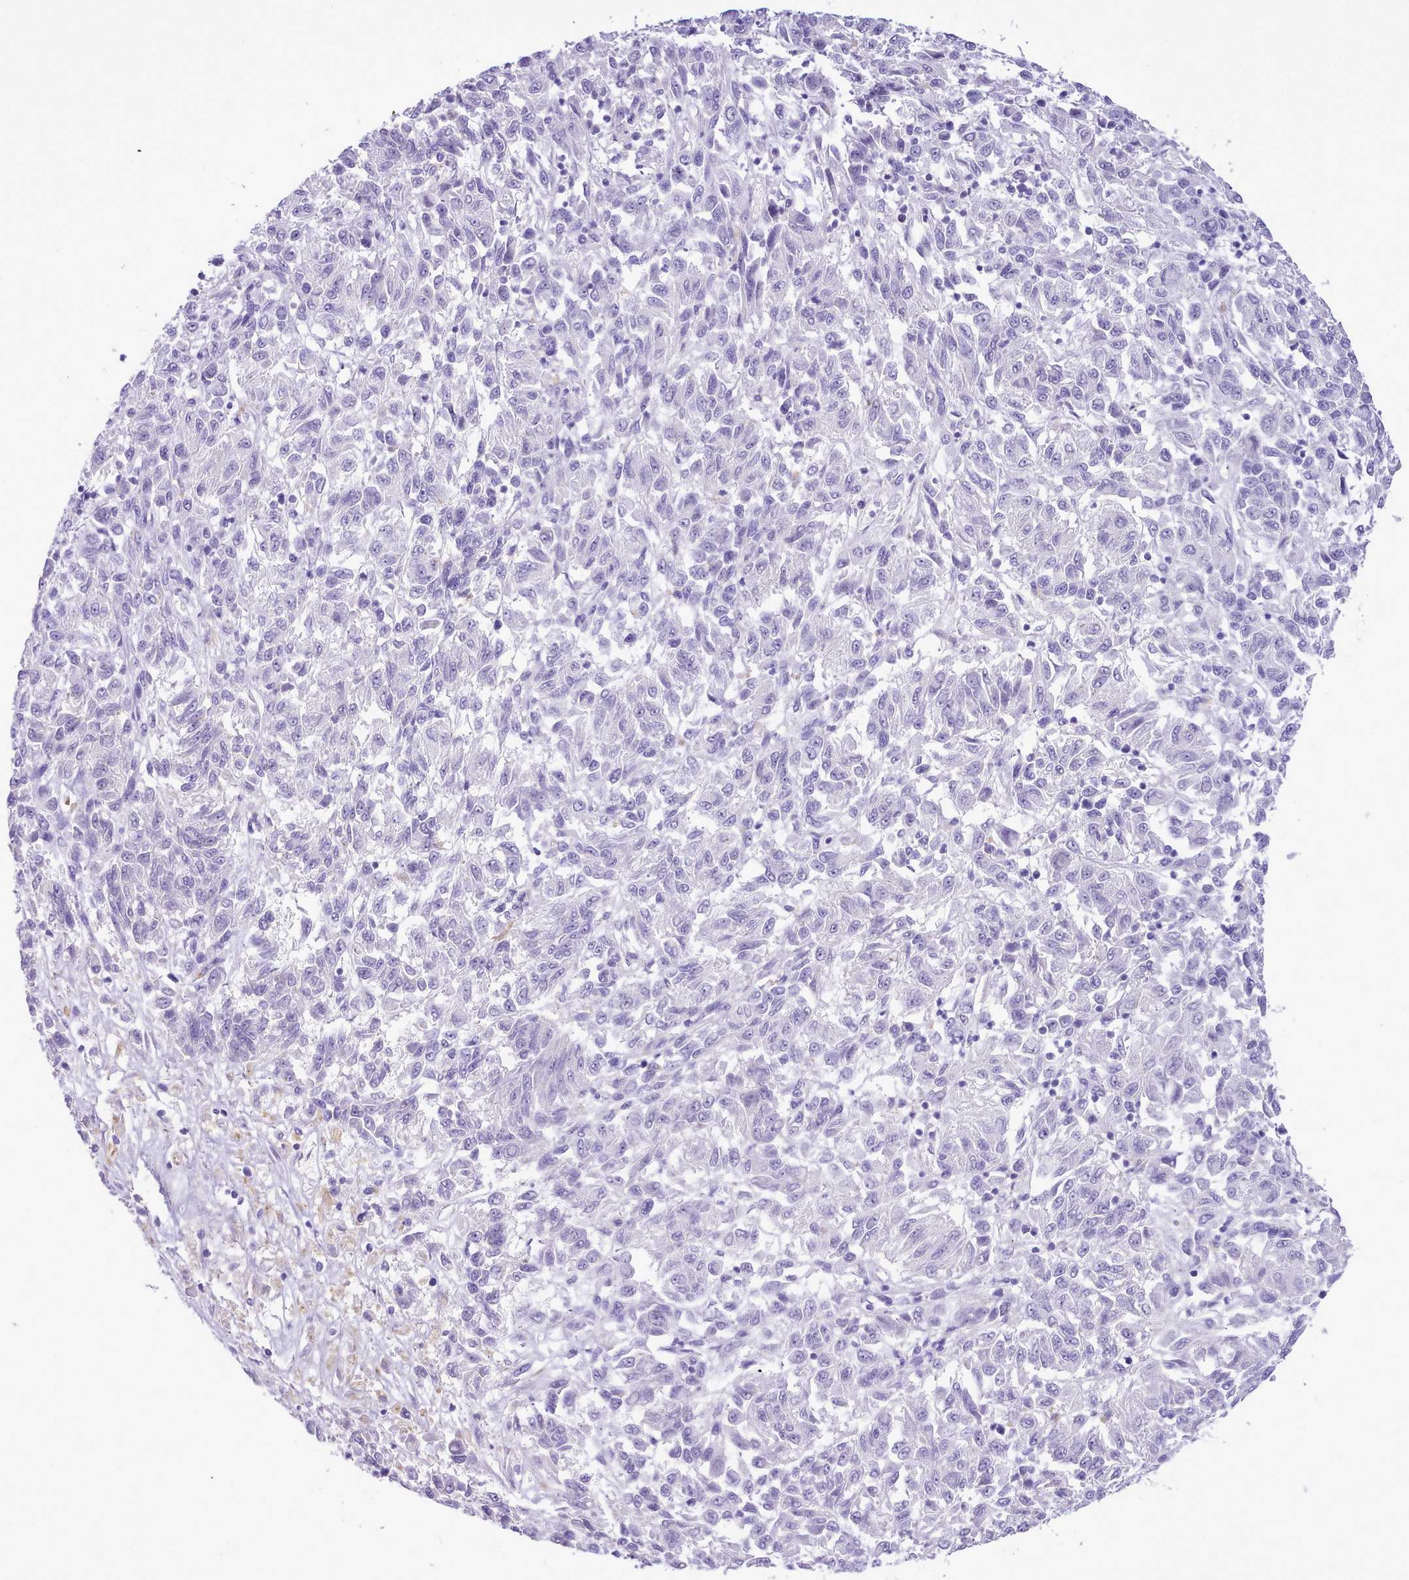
{"staining": {"intensity": "negative", "quantity": "none", "location": "none"}, "tissue": "melanoma", "cell_type": "Tumor cells", "image_type": "cancer", "snomed": [{"axis": "morphology", "description": "Malignant melanoma, Metastatic site"}, {"axis": "topography", "description": "Lung"}], "caption": "IHC histopathology image of malignant melanoma (metastatic site) stained for a protein (brown), which shows no staining in tumor cells.", "gene": "LRRC37A", "patient": {"sex": "male", "age": 64}}